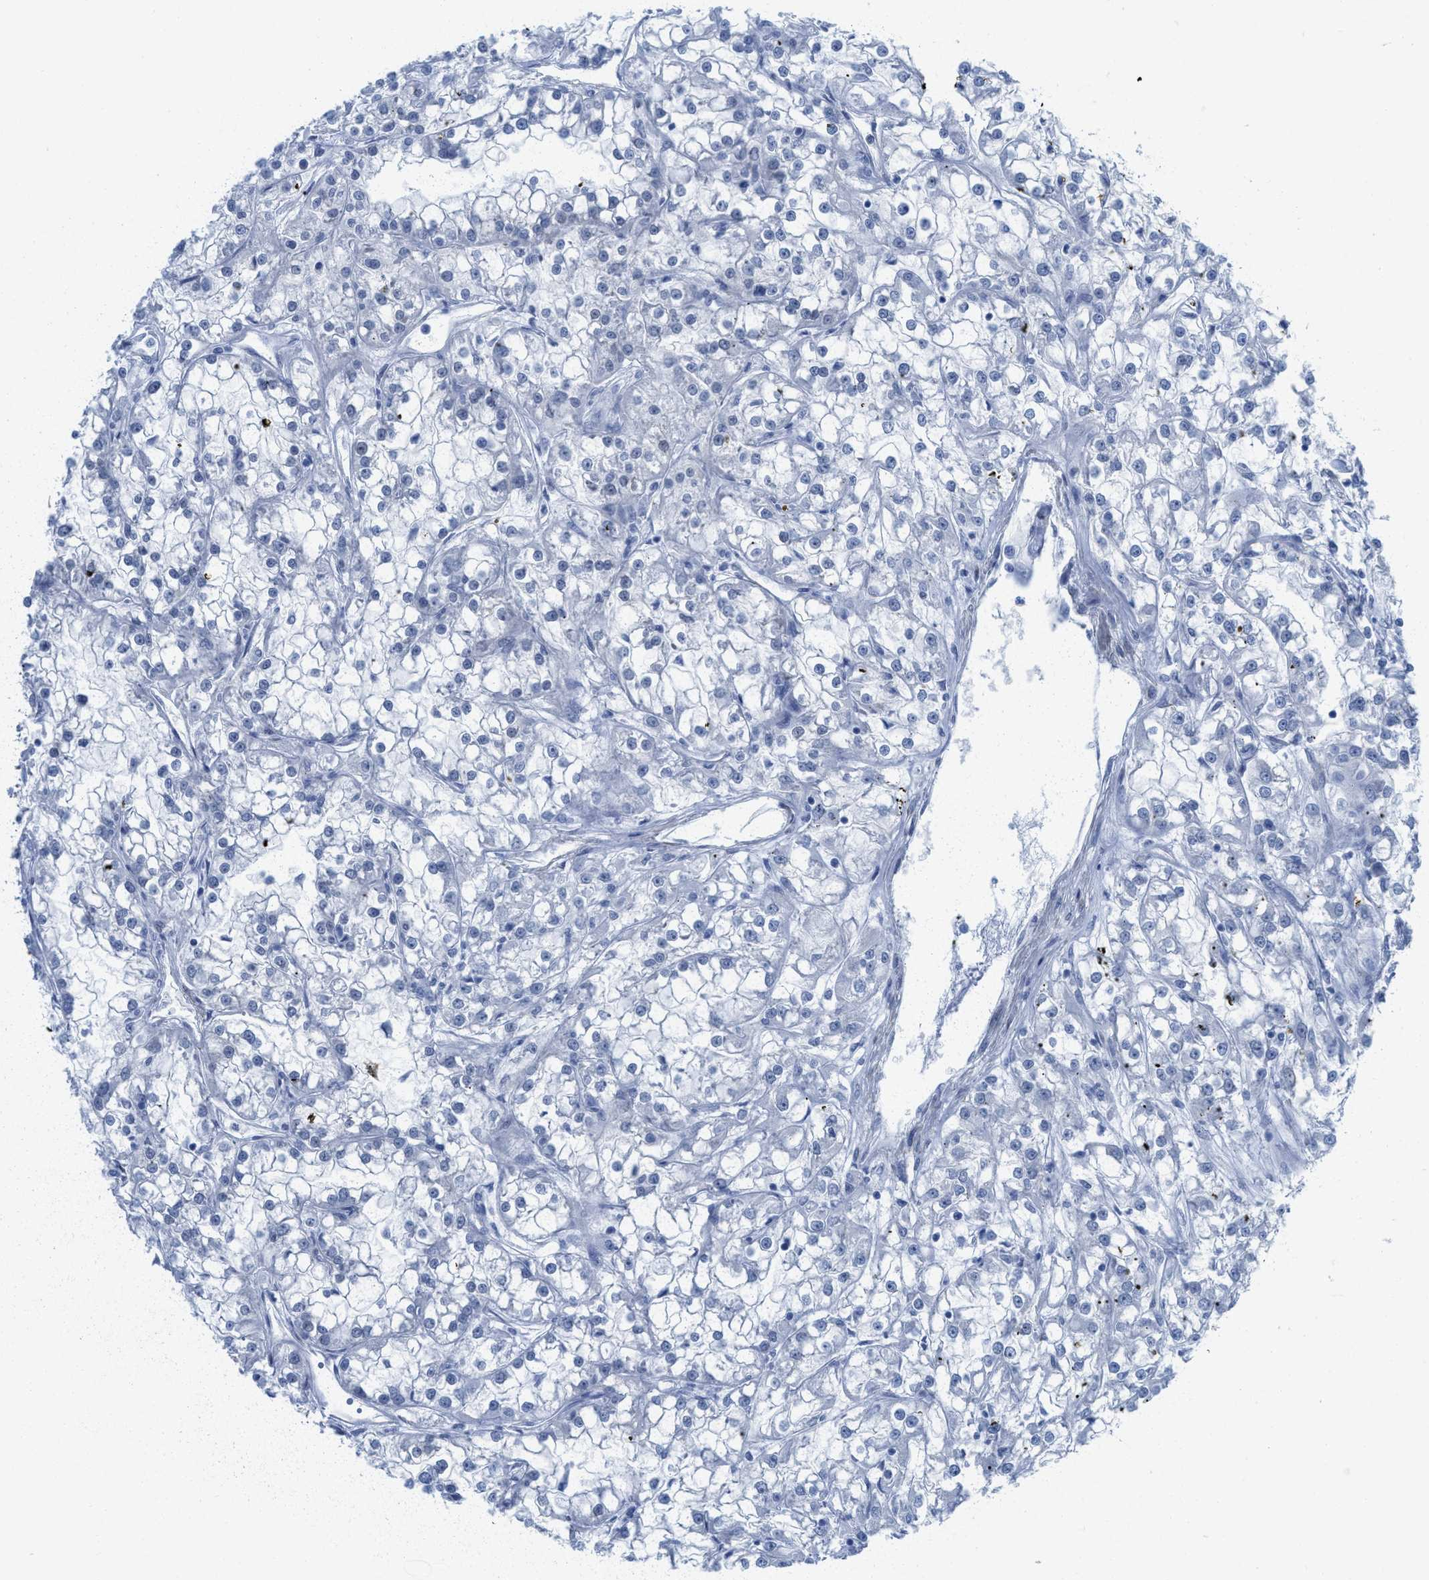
{"staining": {"intensity": "negative", "quantity": "none", "location": "none"}, "tissue": "renal cancer", "cell_type": "Tumor cells", "image_type": "cancer", "snomed": [{"axis": "morphology", "description": "Adenocarcinoma, NOS"}, {"axis": "topography", "description": "Kidney"}], "caption": "DAB (3,3'-diaminobenzidine) immunohistochemical staining of adenocarcinoma (renal) exhibits no significant positivity in tumor cells. Brightfield microscopy of immunohistochemistry stained with DAB (3,3'-diaminobenzidine) (brown) and hematoxylin (blue), captured at high magnification.", "gene": "TUB", "patient": {"sex": "female", "age": 52}}